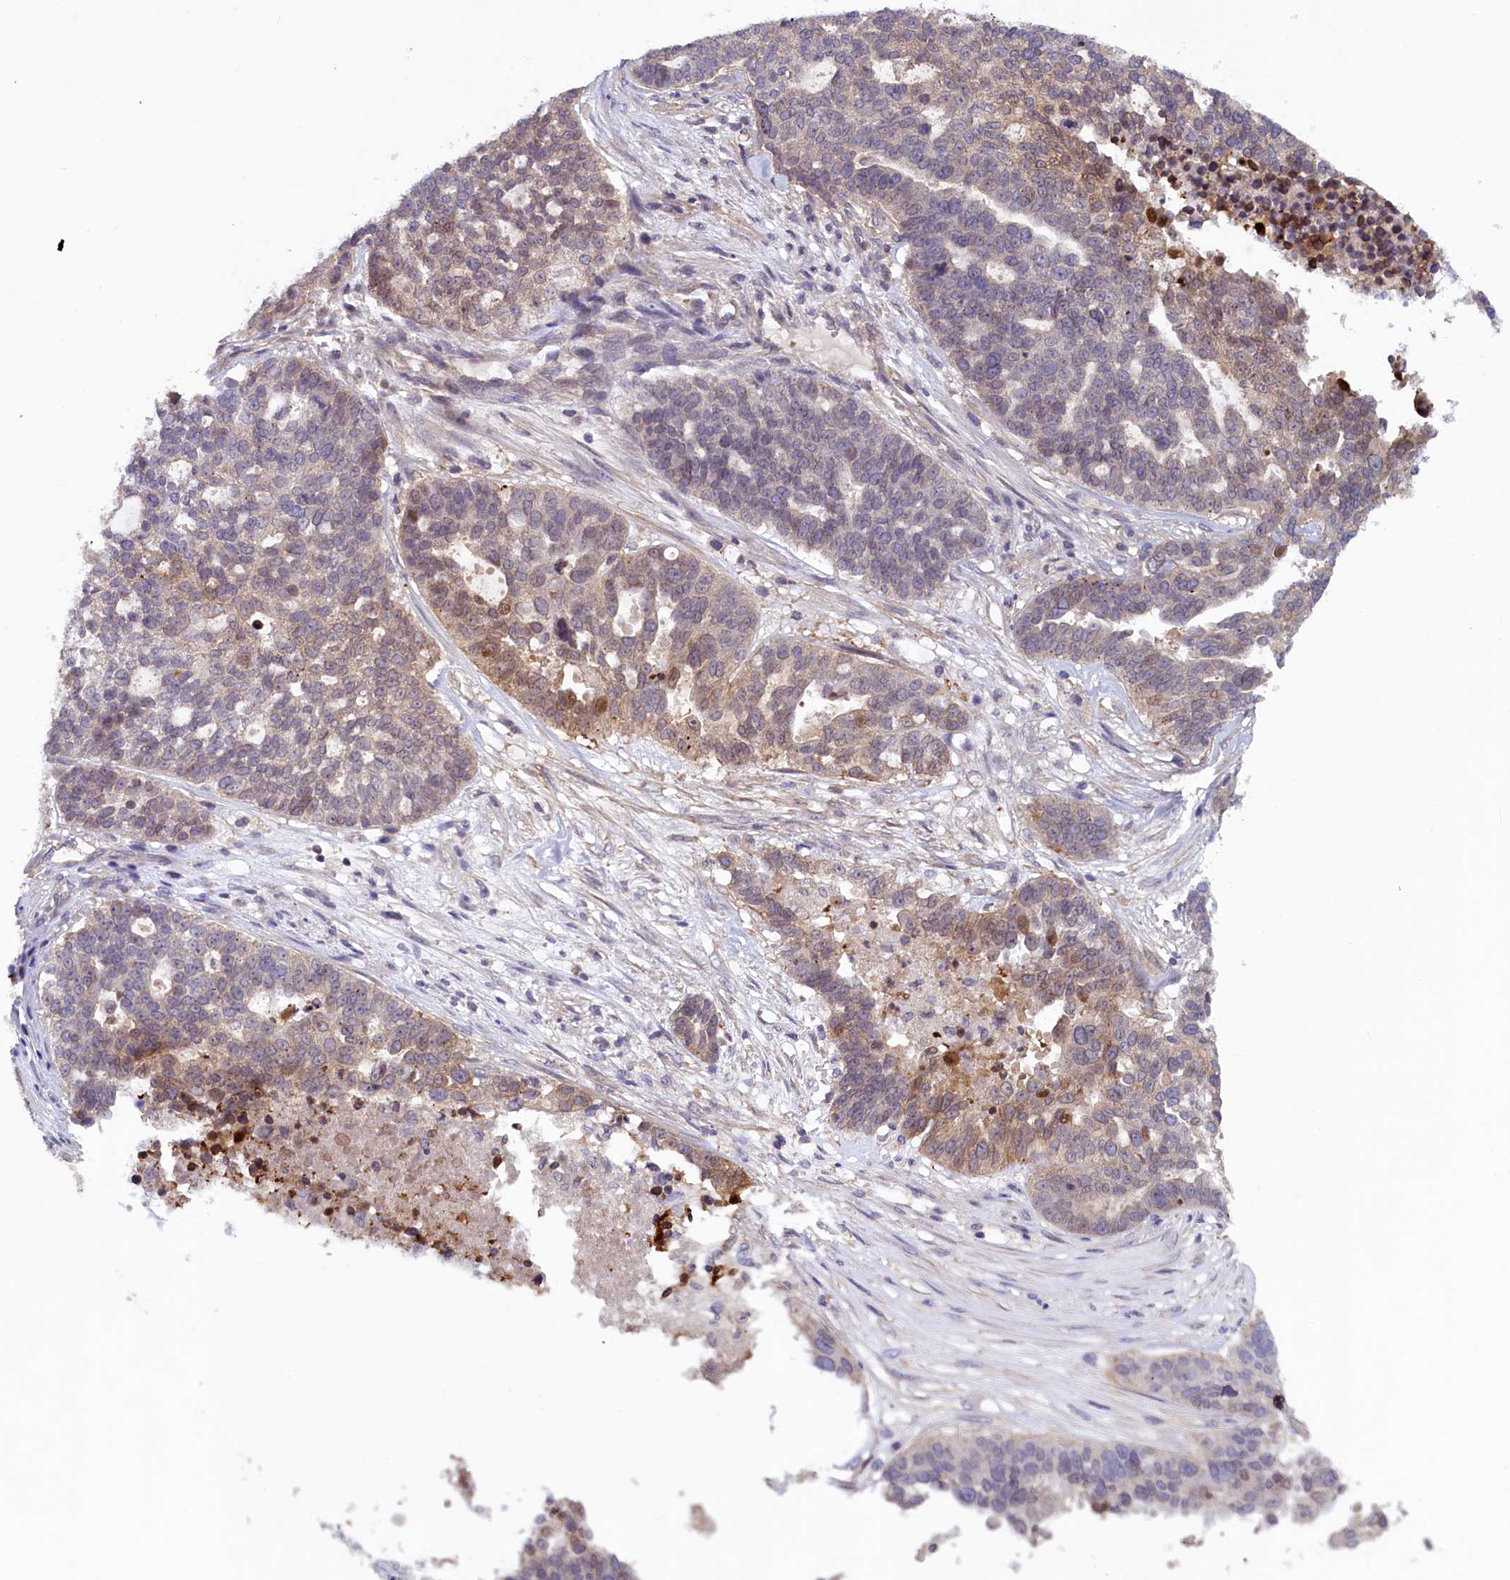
{"staining": {"intensity": "moderate", "quantity": "<25%", "location": "cytoplasmic/membranous,nuclear"}, "tissue": "ovarian cancer", "cell_type": "Tumor cells", "image_type": "cancer", "snomed": [{"axis": "morphology", "description": "Cystadenocarcinoma, serous, NOS"}, {"axis": "topography", "description": "Ovary"}], "caption": "IHC photomicrograph of serous cystadenocarcinoma (ovarian) stained for a protein (brown), which demonstrates low levels of moderate cytoplasmic/membranous and nuclear staining in approximately <25% of tumor cells.", "gene": "CCDC125", "patient": {"sex": "female", "age": 59}}